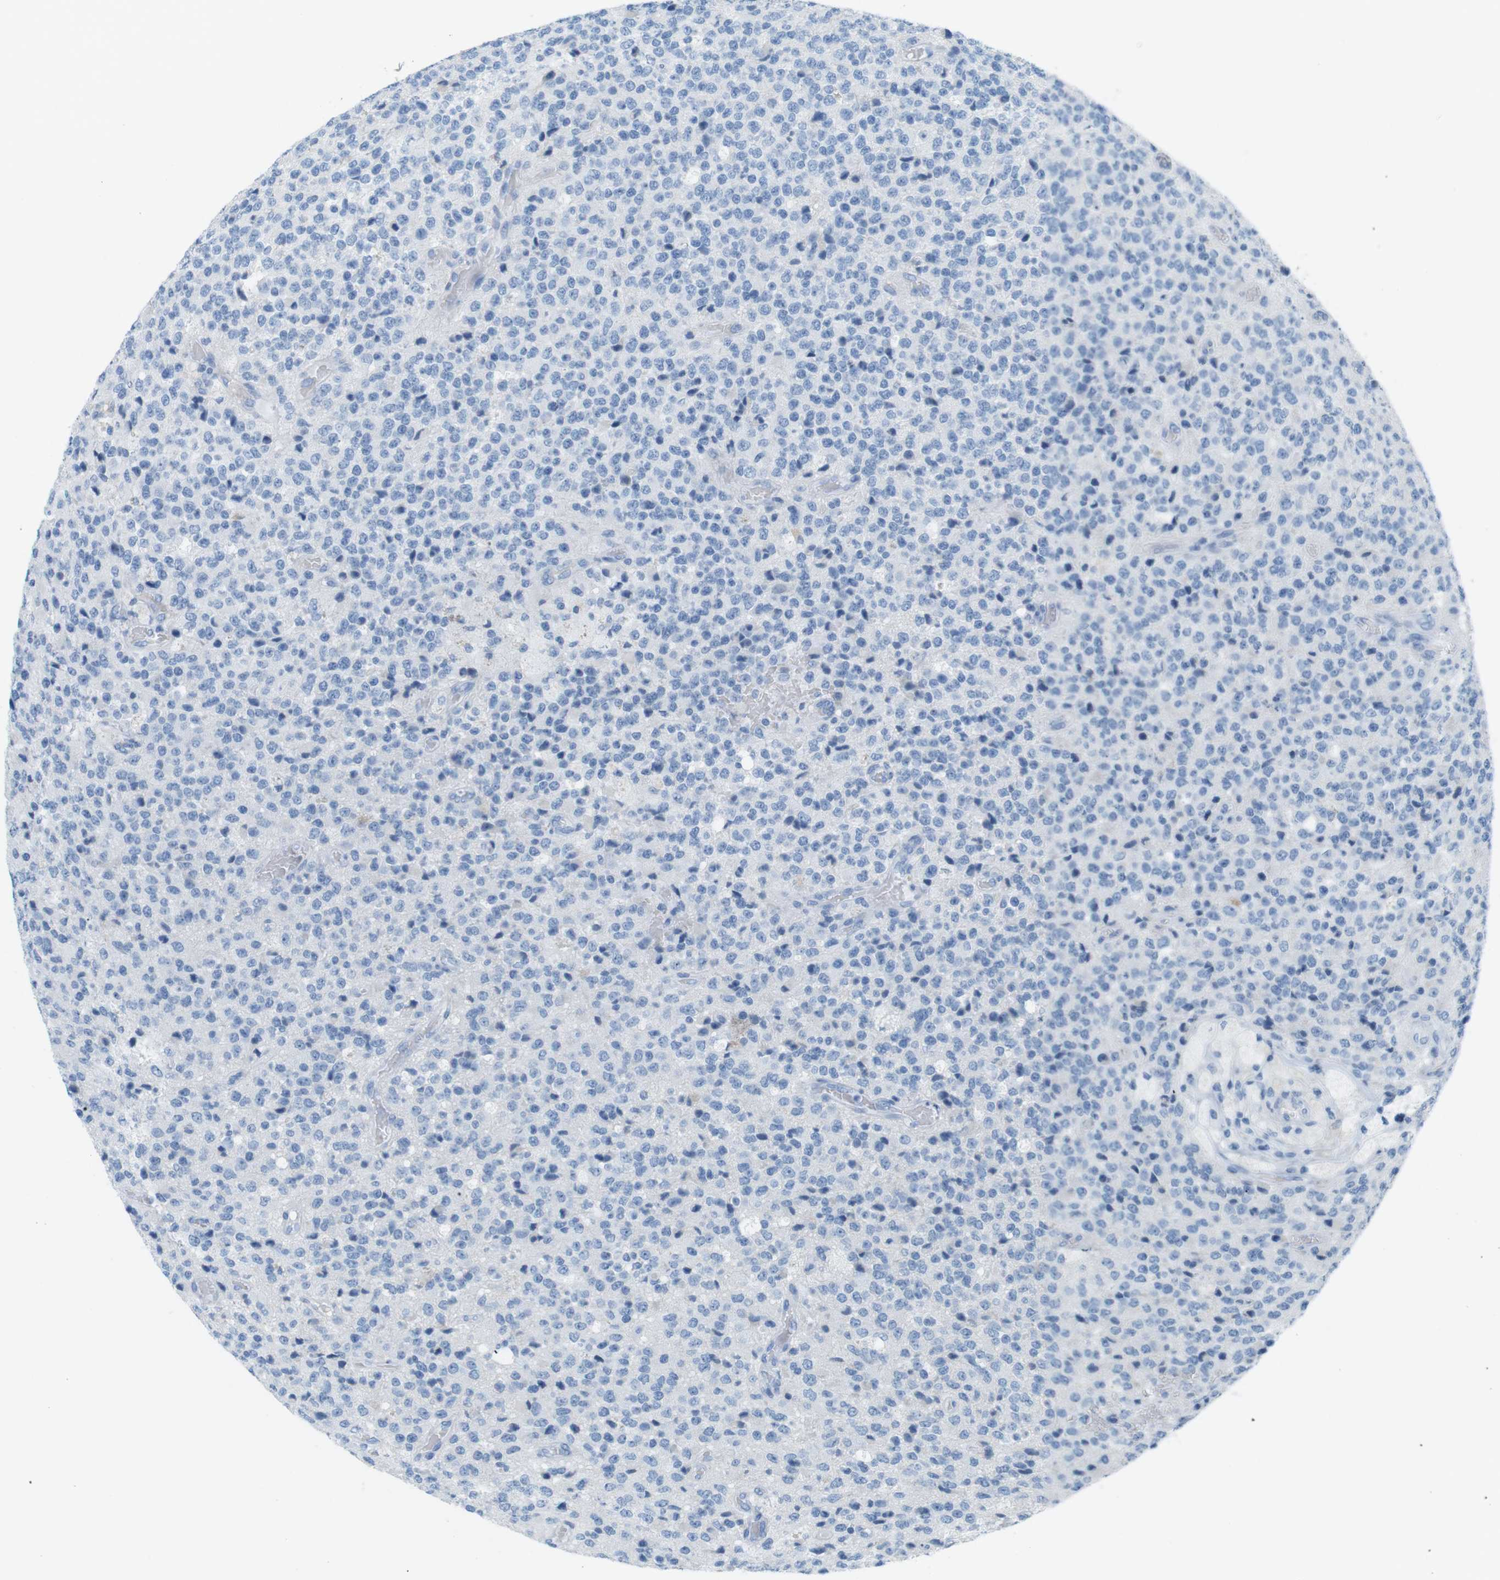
{"staining": {"intensity": "negative", "quantity": "none", "location": "none"}, "tissue": "glioma", "cell_type": "Tumor cells", "image_type": "cancer", "snomed": [{"axis": "morphology", "description": "Glioma, malignant, High grade"}, {"axis": "topography", "description": "pancreas cauda"}], "caption": "Immunohistochemical staining of human high-grade glioma (malignant) demonstrates no significant staining in tumor cells.", "gene": "AZGP1", "patient": {"sex": "male", "age": 60}}